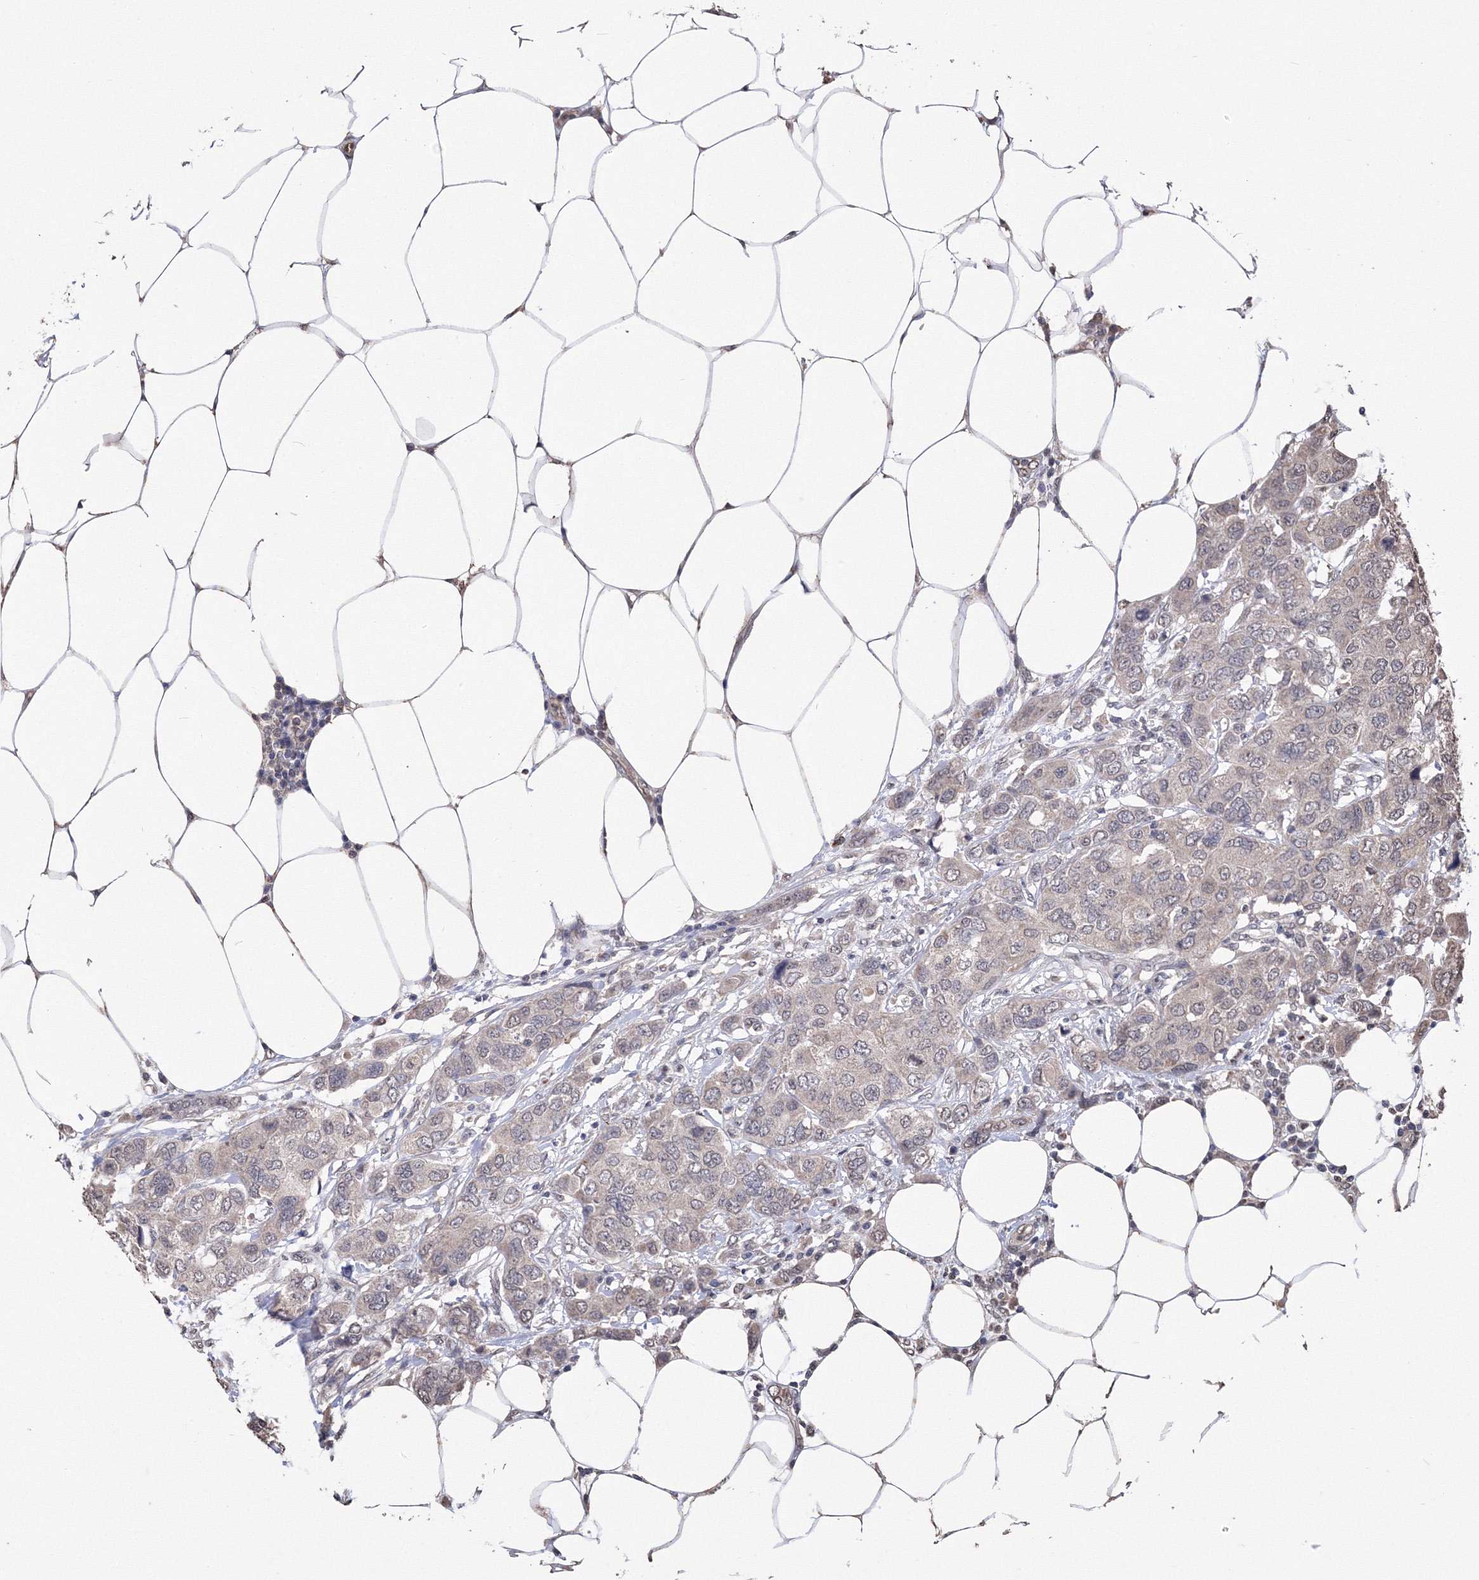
{"staining": {"intensity": "negative", "quantity": "none", "location": "none"}, "tissue": "breast cancer", "cell_type": "Tumor cells", "image_type": "cancer", "snomed": [{"axis": "morphology", "description": "Duct carcinoma"}, {"axis": "topography", "description": "Breast"}], "caption": "DAB immunohistochemical staining of breast cancer reveals no significant positivity in tumor cells.", "gene": "GPN1", "patient": {"sex": "female", "age": 50}}